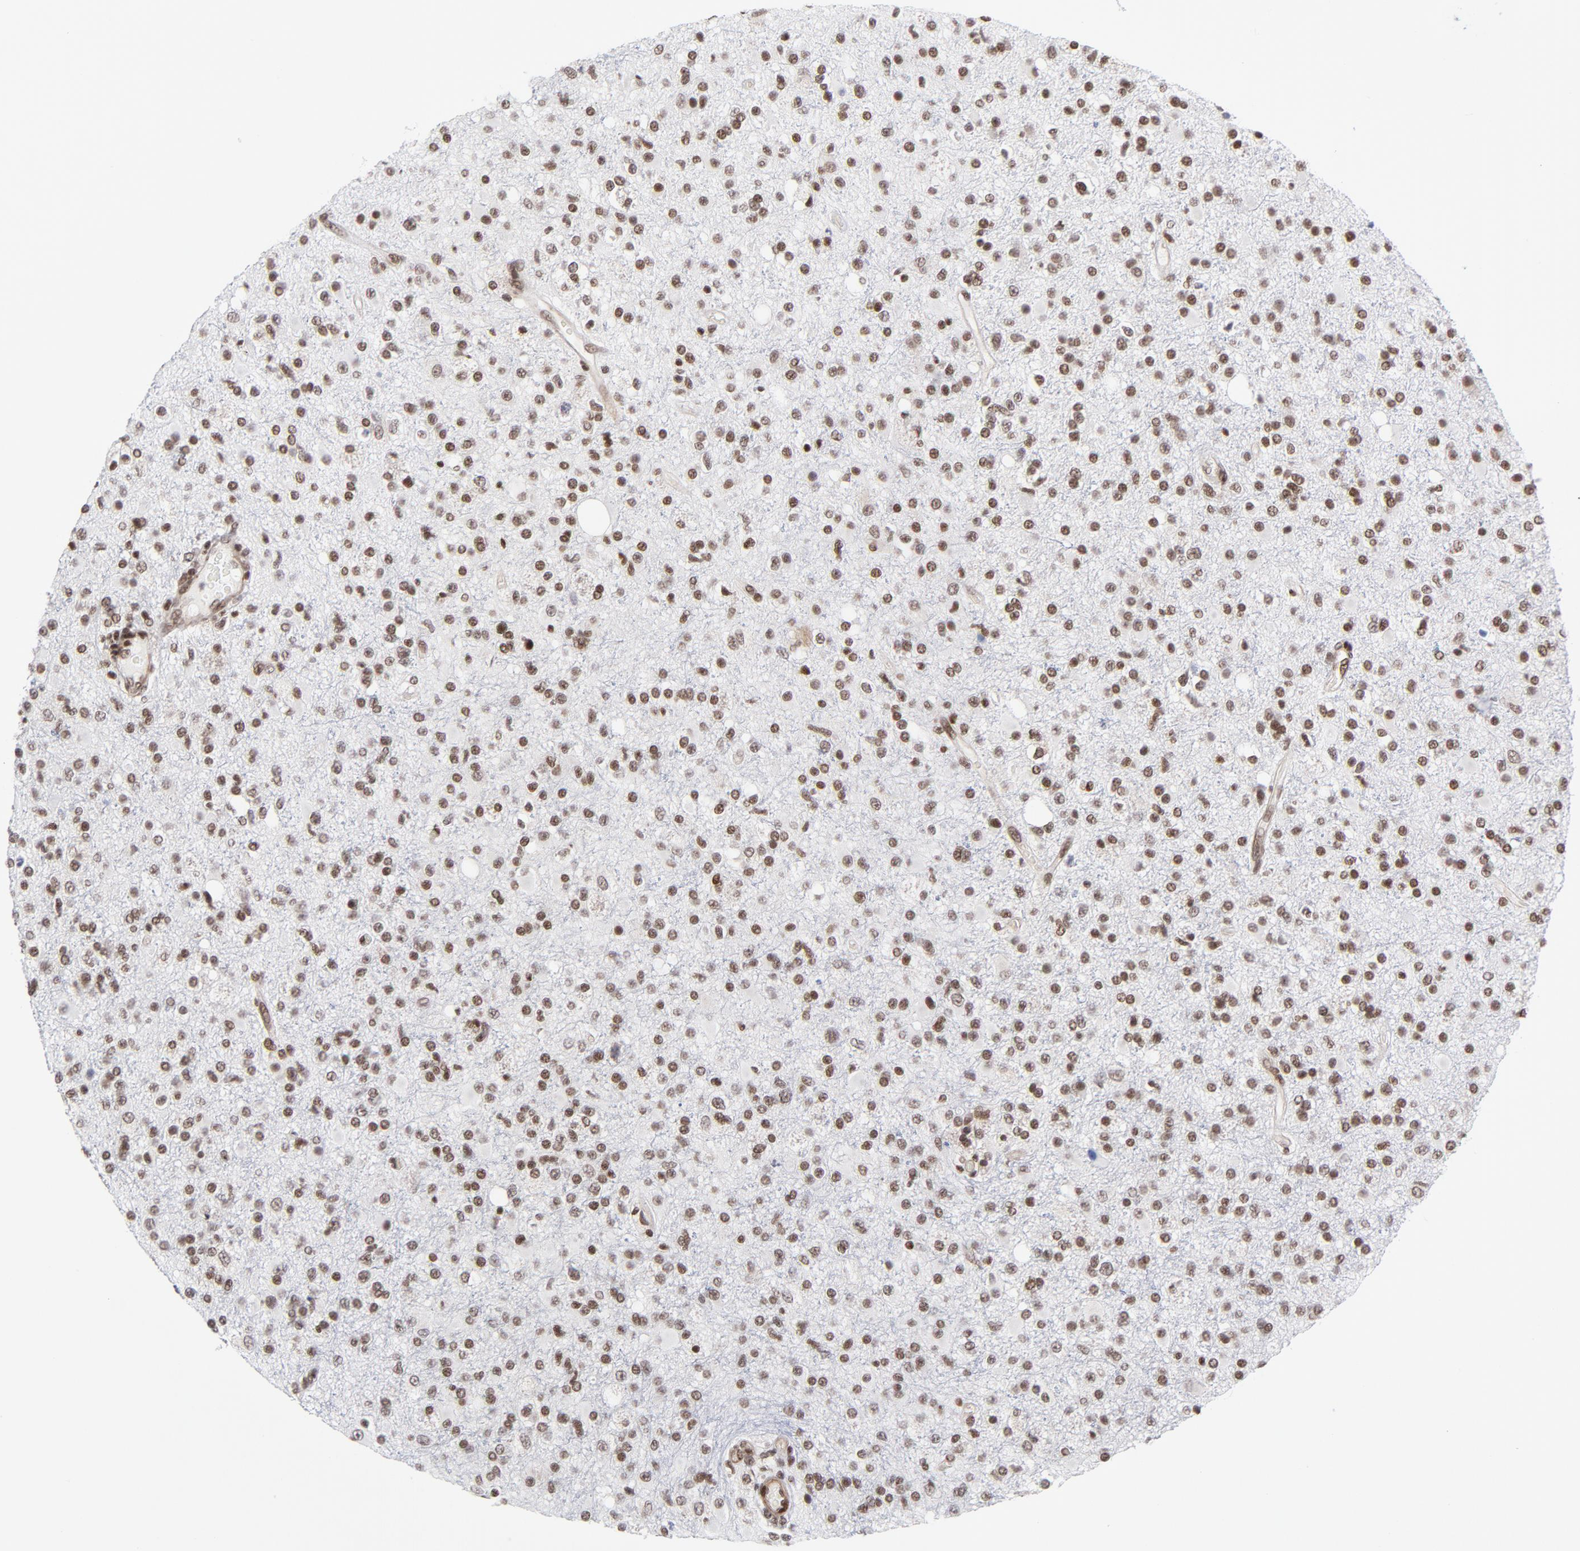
{"staining": {"intensity": "strong", "quantity": ">75%", "location": "nuclear"}, "tissue": "glioma", "cell_type": "Tumor cells", "image_type": "cancer", "snomed": [{"axis": "morphology", "description": "Glioma, malignant, High grade"}, {"axis": "topography", "description": "Brain"}], "caption": "Malignant high-grade glioma was stained to show a protein in brown. There is high levels of strong nuclear positivity in about >75% of tumor cells.", "gene": "CTCF", "patient": {"sex": "male", "age": 33}}